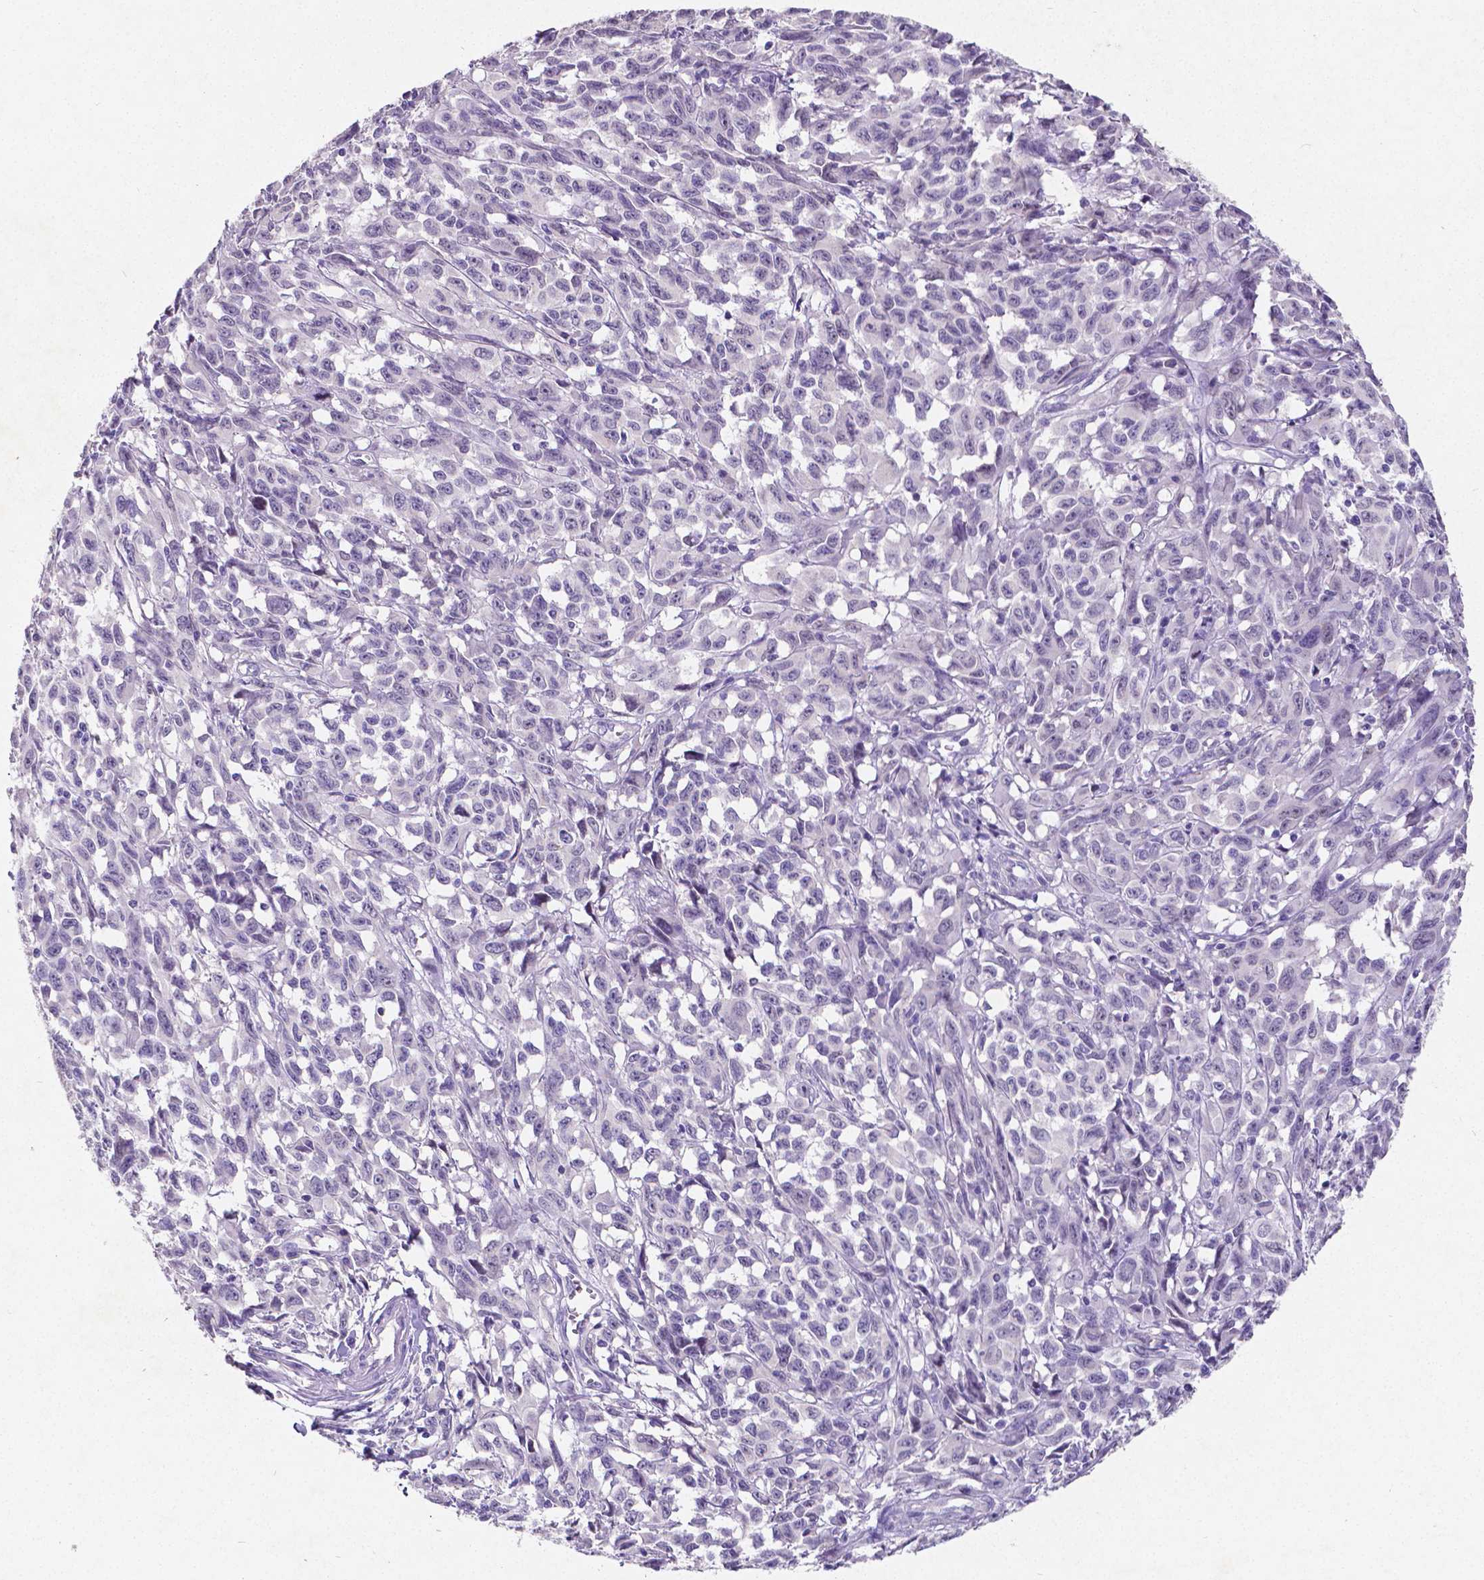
{"staining": {"intensity": "negative", "quantity": "none", "location": "none"}, "tissue": "melanoma", "cell_type": "Tumor cells", "image_type": "cancer", "snomed": [{"axis": "morphology", "description": "Malignant melanoma, NOS"}, {"axis": "topography", "description": "Vulva, labia, clitoris and Bartholin´s gland, NO"}], "caption": "This image is of melanoma stained with immunohistochemistry to label a protein in brown with the nuclei are counter-stained blue. There is no positivity in tumor cells.", "gene": "SATB2", "patient": {"sex": "female", "age": 75}}